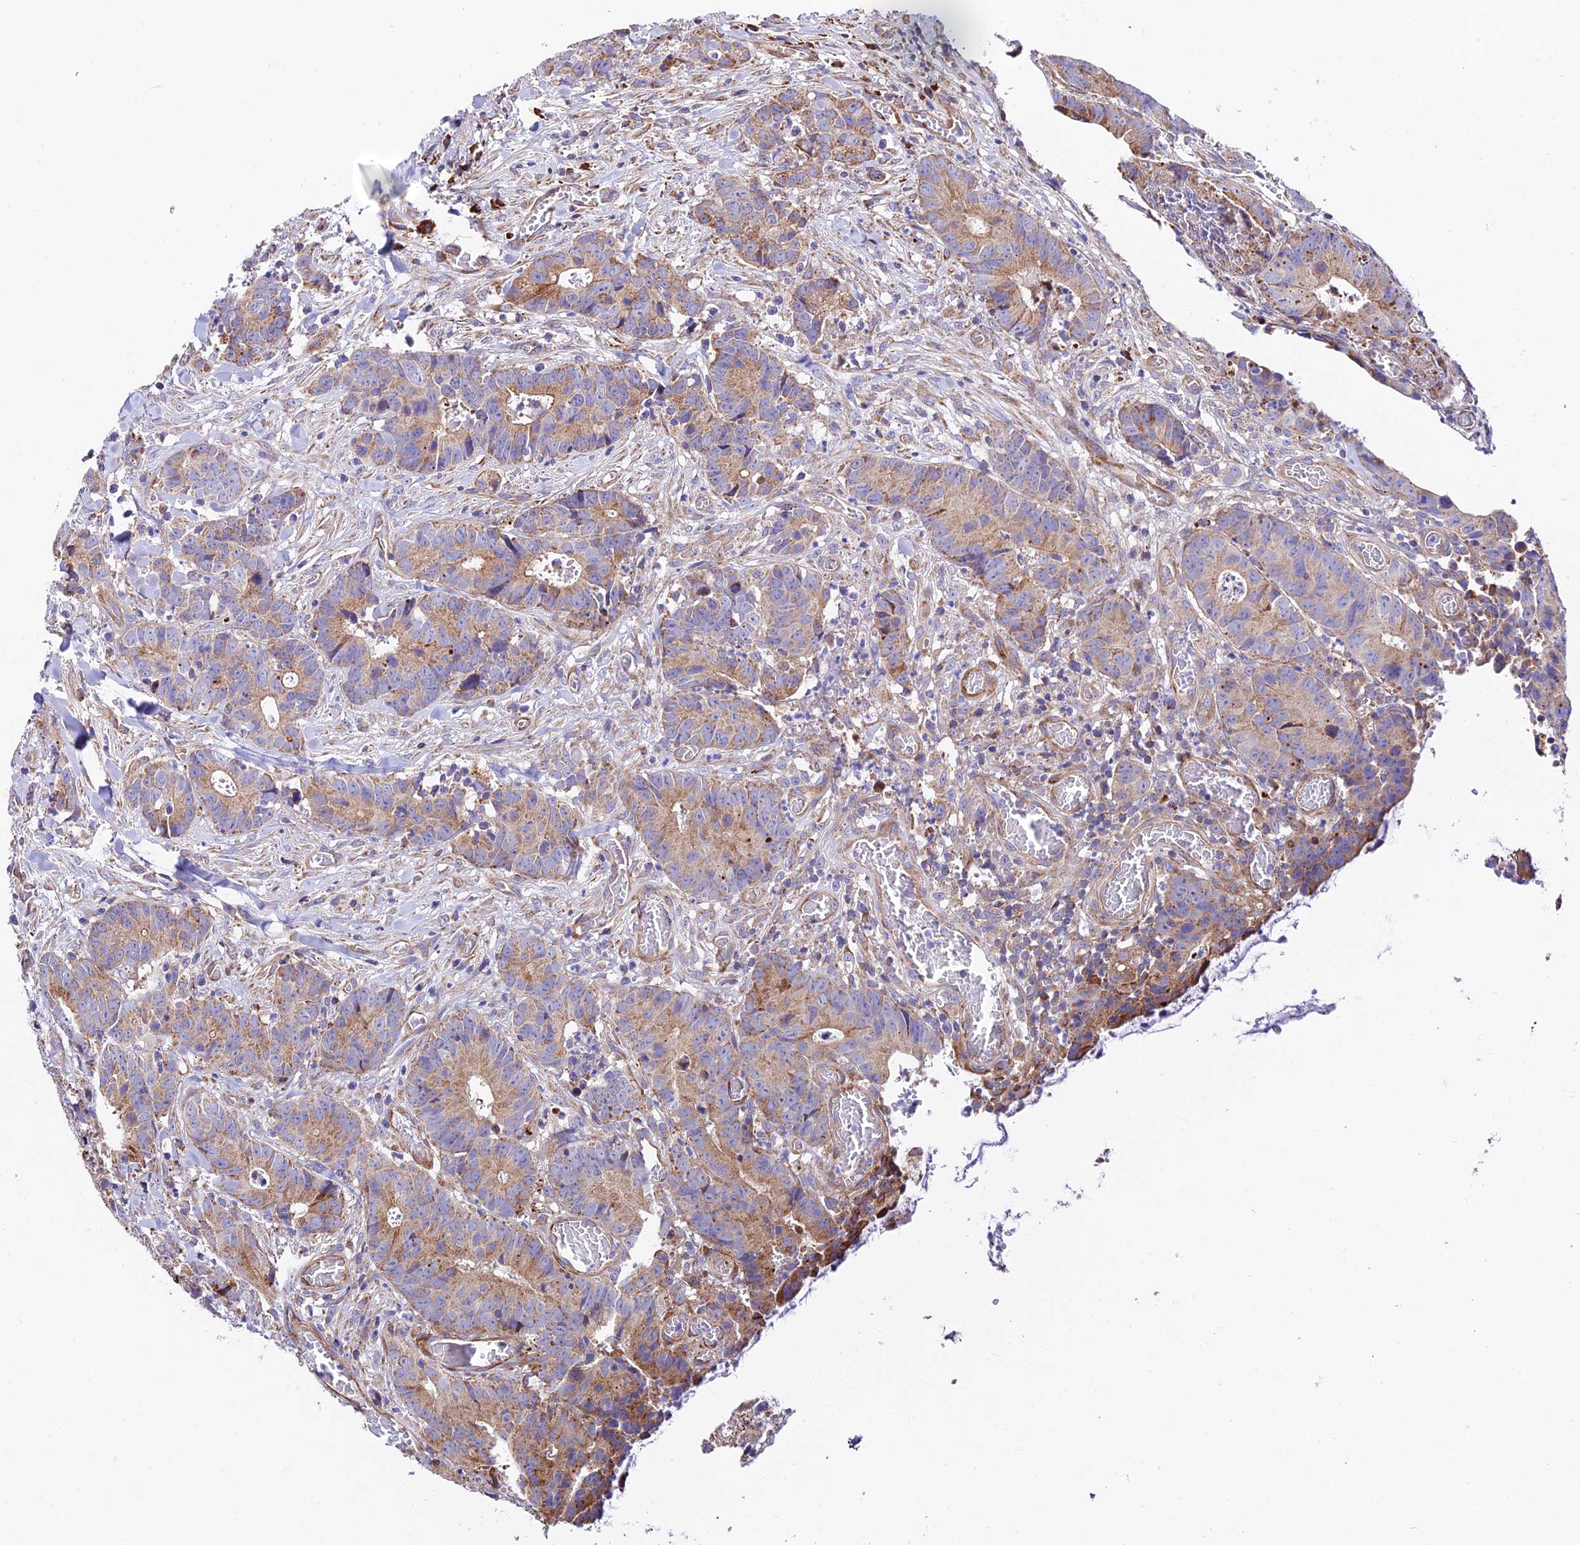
{"staining": {"intensity": "moderate", "quantity": ">75%", "location": "cytoplasmic/membranous"}, "tissue": "colorectal cancer", "cell_type": "Tumor cells", "image_type": "cancer", "snomed": [{"axis": "morphology", "description": "Adenocarcinoma, NOS"}, {"axis": "topography", "description": "Colon"}], "caption": "The histopathology image displays a brown stain indicating the presence of a protein in the cytoplasmic/membranous of tumor cells in adenocarcinoma (colorectal).", "gene": "VPS13C", "patient": {"sex": "female", "age": 57}}